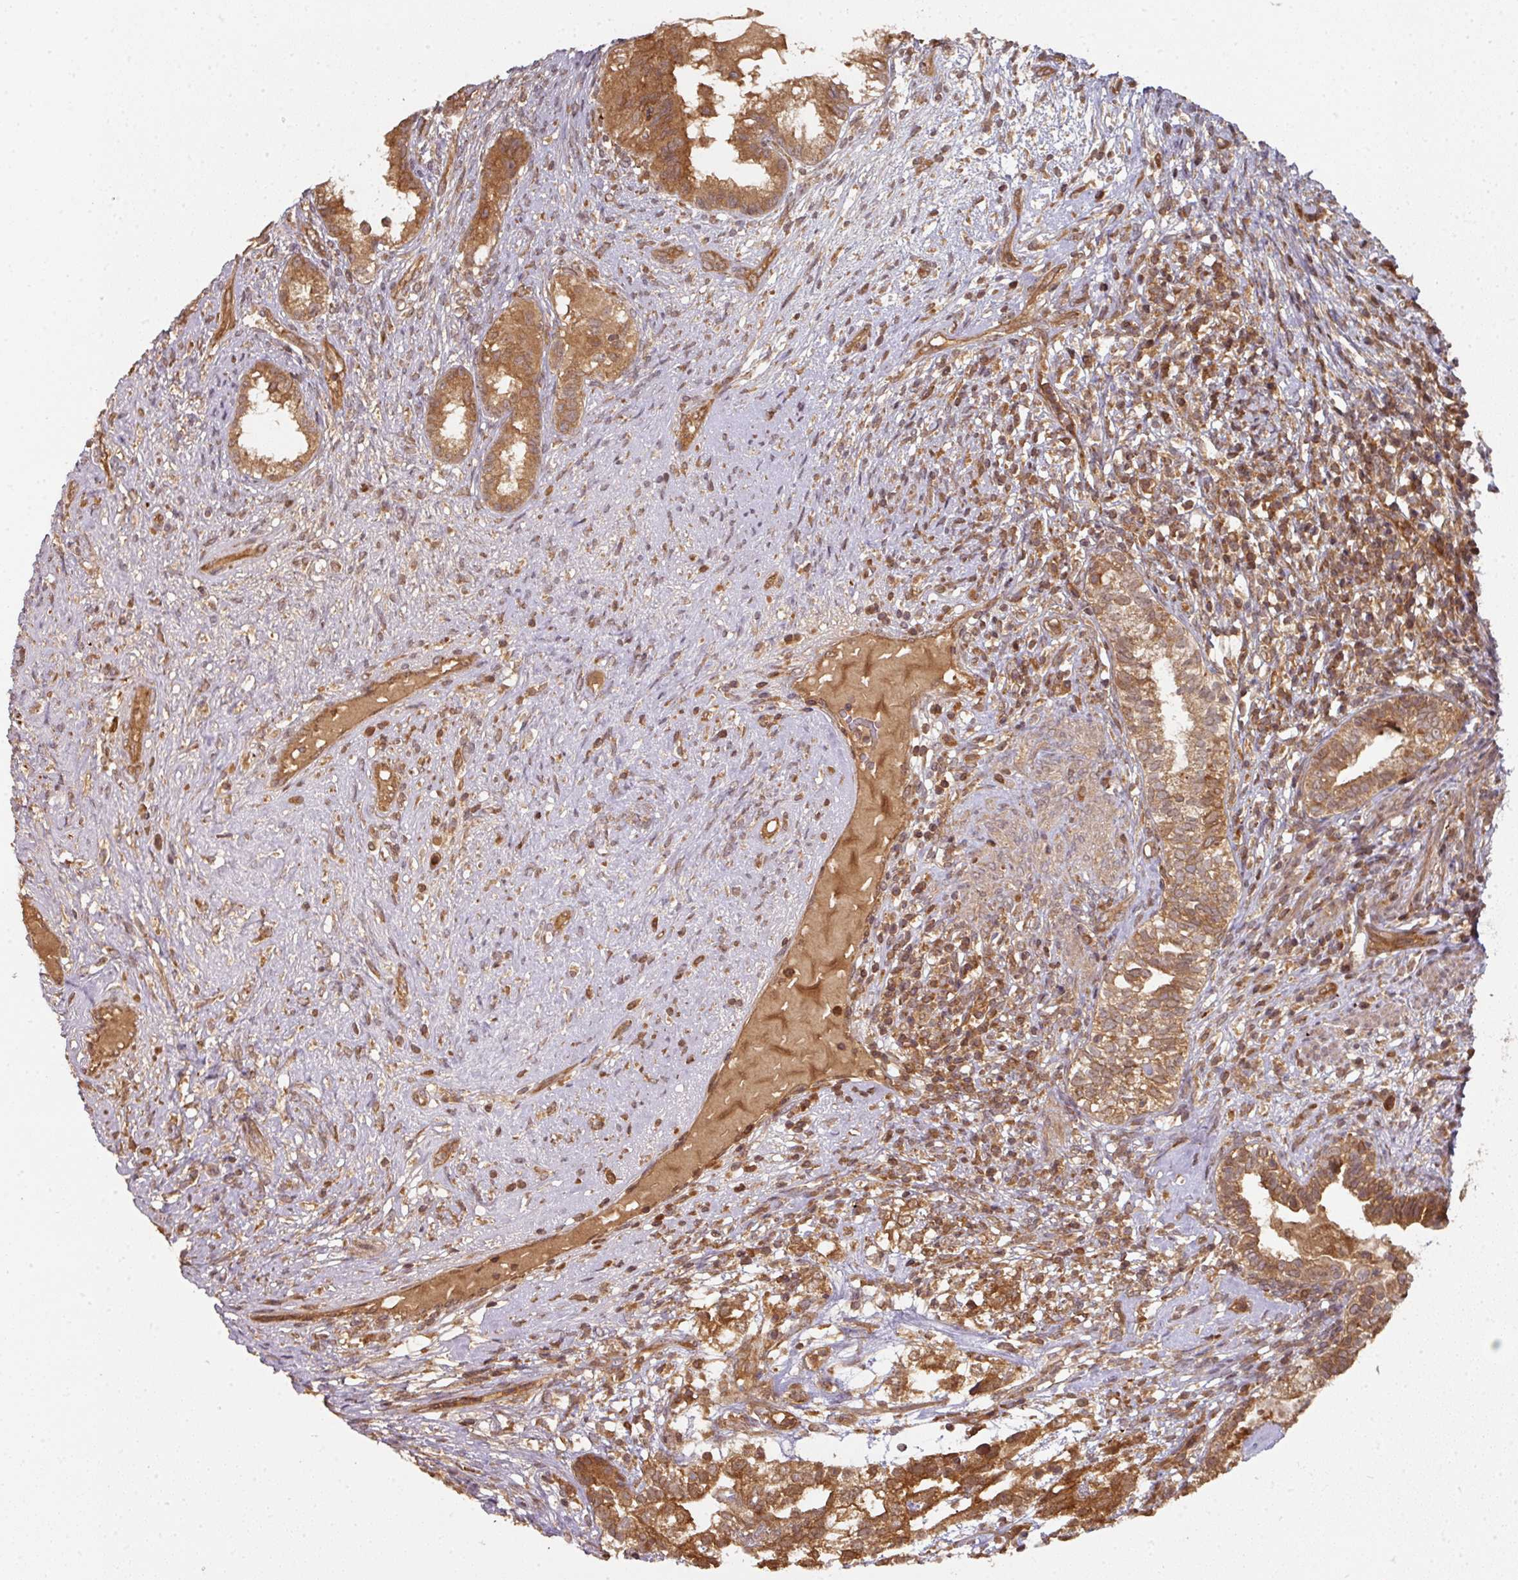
{"staining": {"intensity": "moderate", "quantity": ">75%", "location": "cytoplasmic/membranous"}, "tissue": "testis cancer", "cell_type": "Tumor cells", "image_type": "cancer", "snomed": [{"axis": "morphology", "description": "Seminoma, NOS"}, {"axis": "morphology", "description": "Carcinoma, Embryonal, NOS"}, {"axis": "topography", "description": "Testis"}], "caption": "An IHC micrograph of neoplastic tissue is shown. Protein staining in brown highlights moderate cytoplasmic/membranous positivity in testis cancer within tumor cells. (DAB IHC with brightfield microscopy, high magnification).", "gene": "EIF4EBP2", "patient": {"sex": "male", "age": 41}}